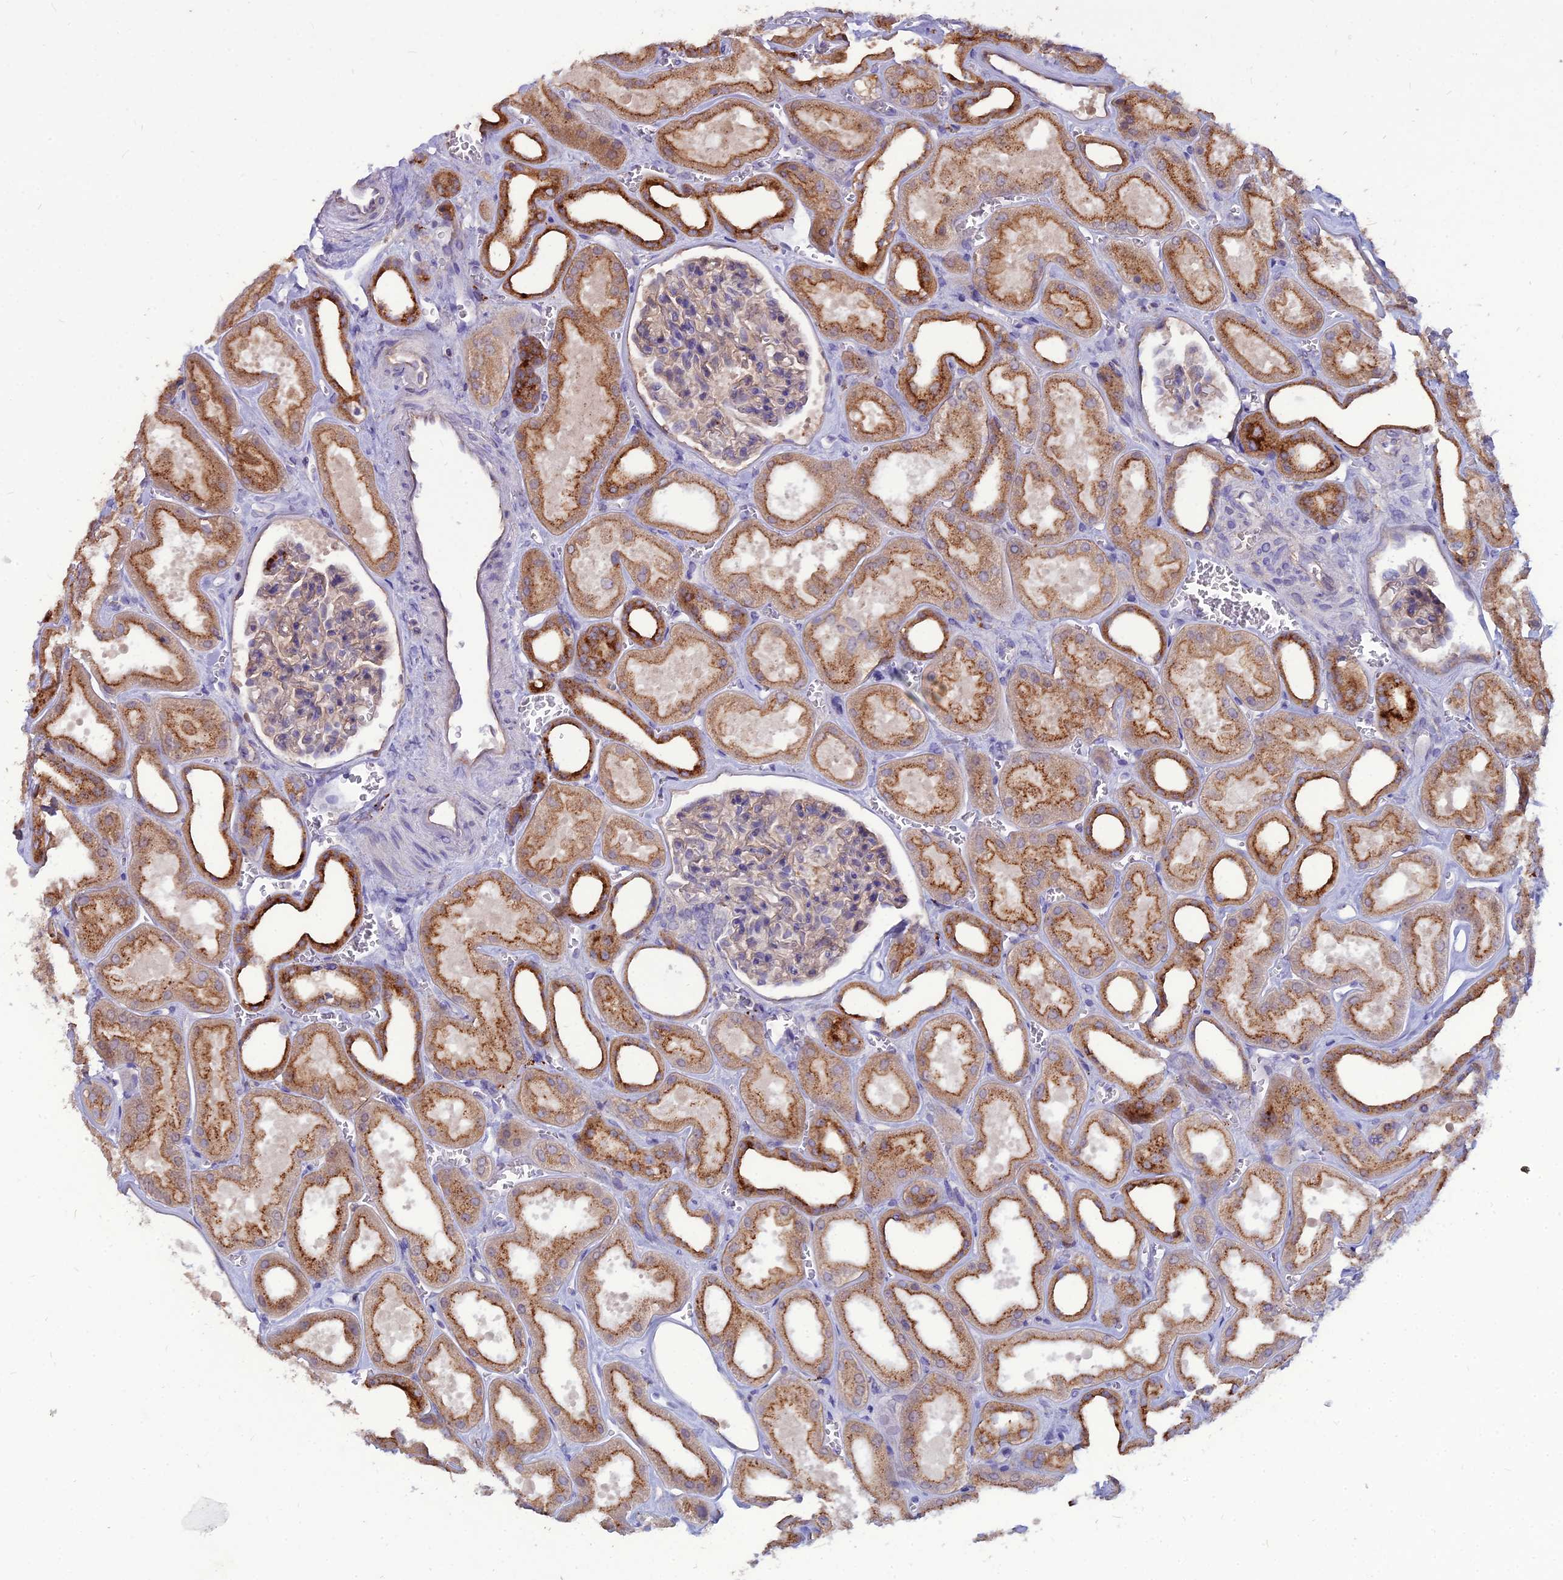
{"staining": {"intensity": "negative", "quantity": "none", "location": "none"}, "tissue": "kidney", "cell_type": "Cells in glomeruli", "image_type": "normal", "snomed": [{"axis": "morphology", "description": "Normal tissue, NOS"}, {"axis": "morphology", "description": "Adenocarcinoma, NOS"}, {"axis": "topography", "description": "Kidney"}], "caption": "Immunohistochemistry of benign human kidney reveals no expression in cells in glomeruli.", "gene": "PCED1B", "patient": {"sex": "female", "age": 68}}